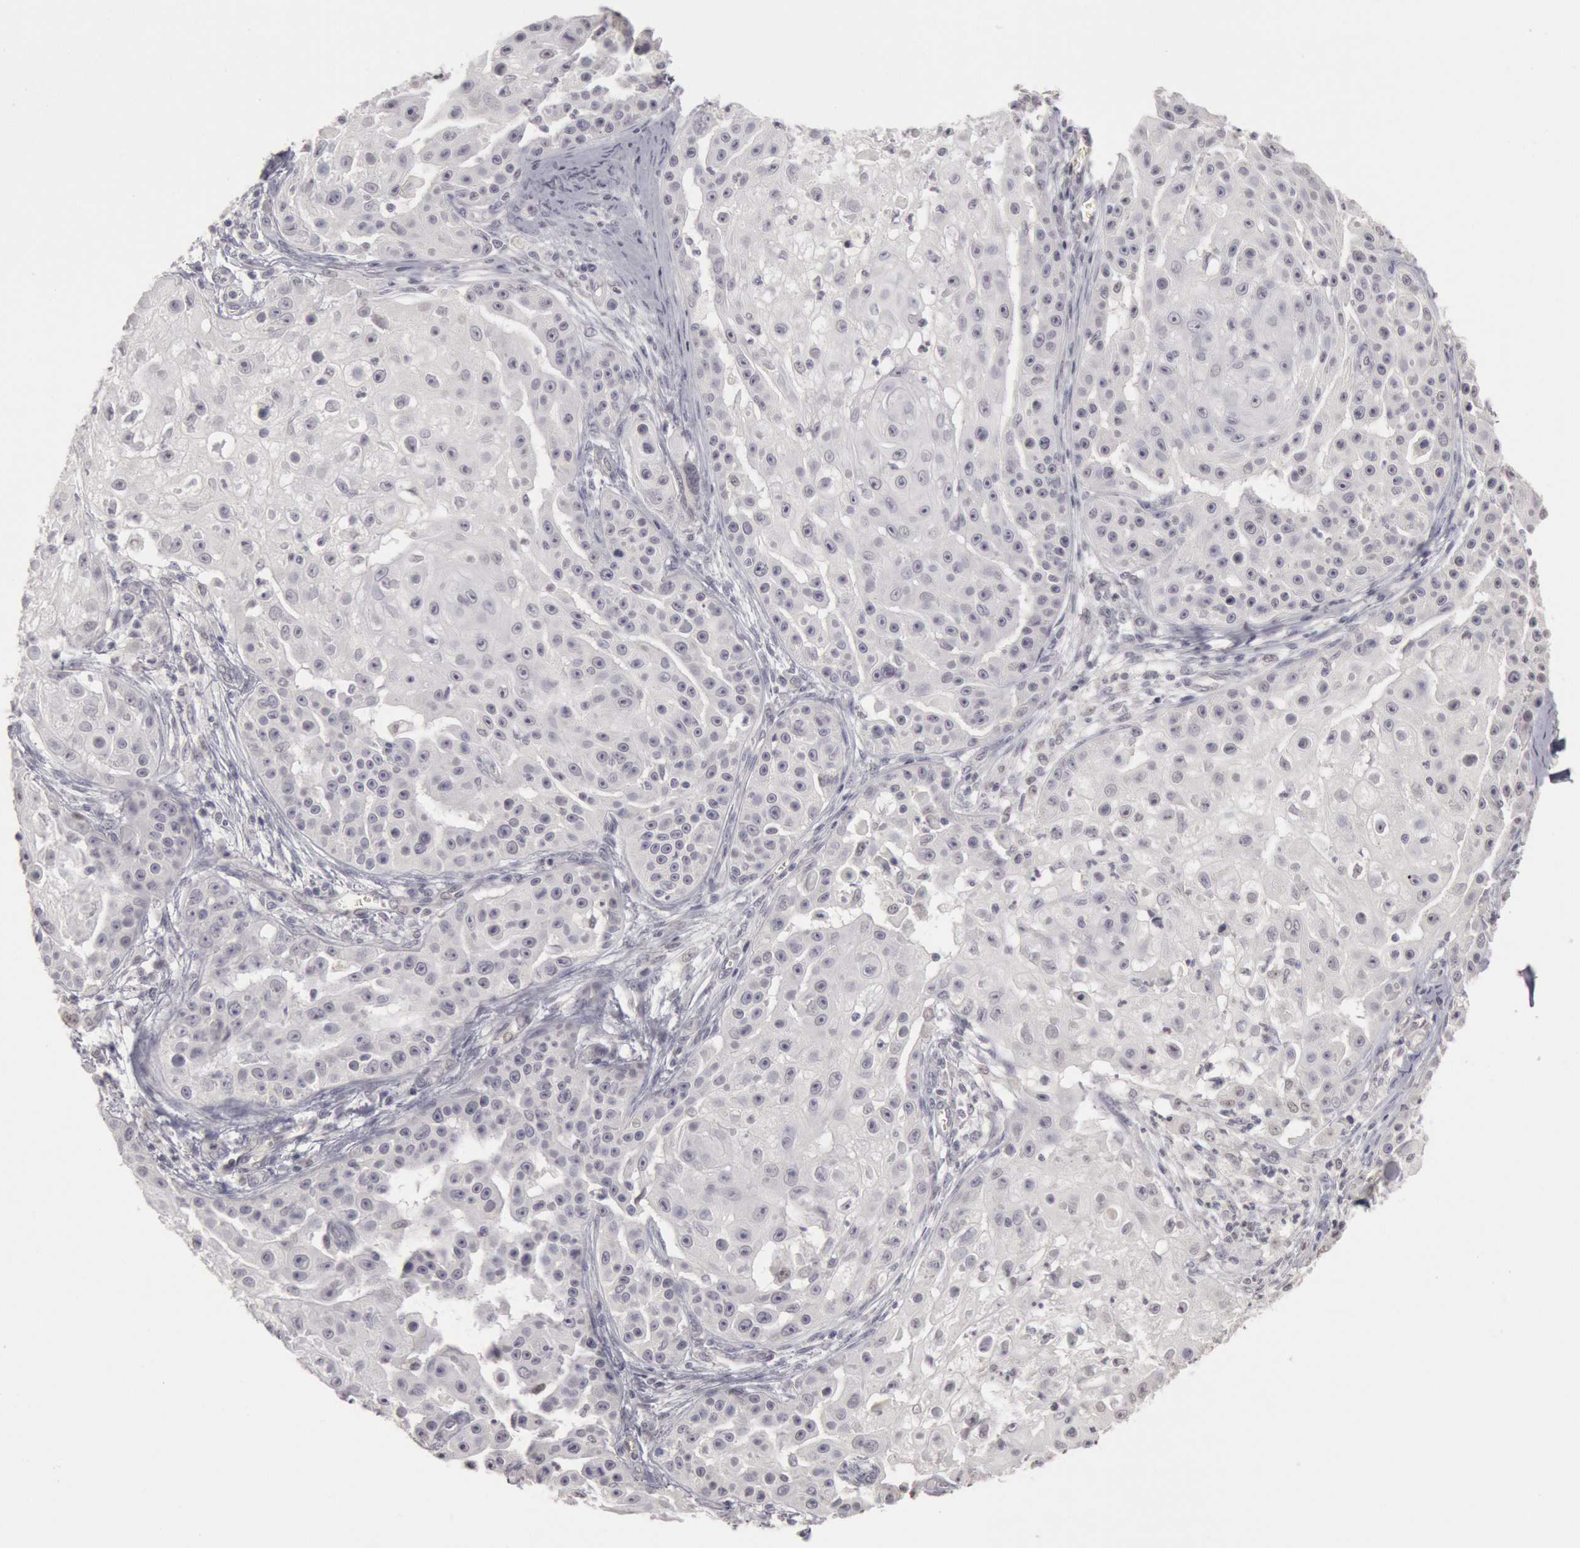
{"staining": {"intensity": "negative", "quantity": "none", "location": "none"}, "tissue": "skin cancer", "cell_type": "Tumor cells", "image_type": "cancer", "snomed": [{"axis": "morphology", "description": "Squamous cell carcinoma, NOS"}, {"axis": "topography", "description": "Skin"}], "caption": "High magnification brightfield microscopy of skin cancer stained with DAB (brown) and counterstained with hematoxylin (blue): tumor cells show no significant expression.", "gene": "RIMBP3C", "patient": {"sex": "female", "age": 57}}